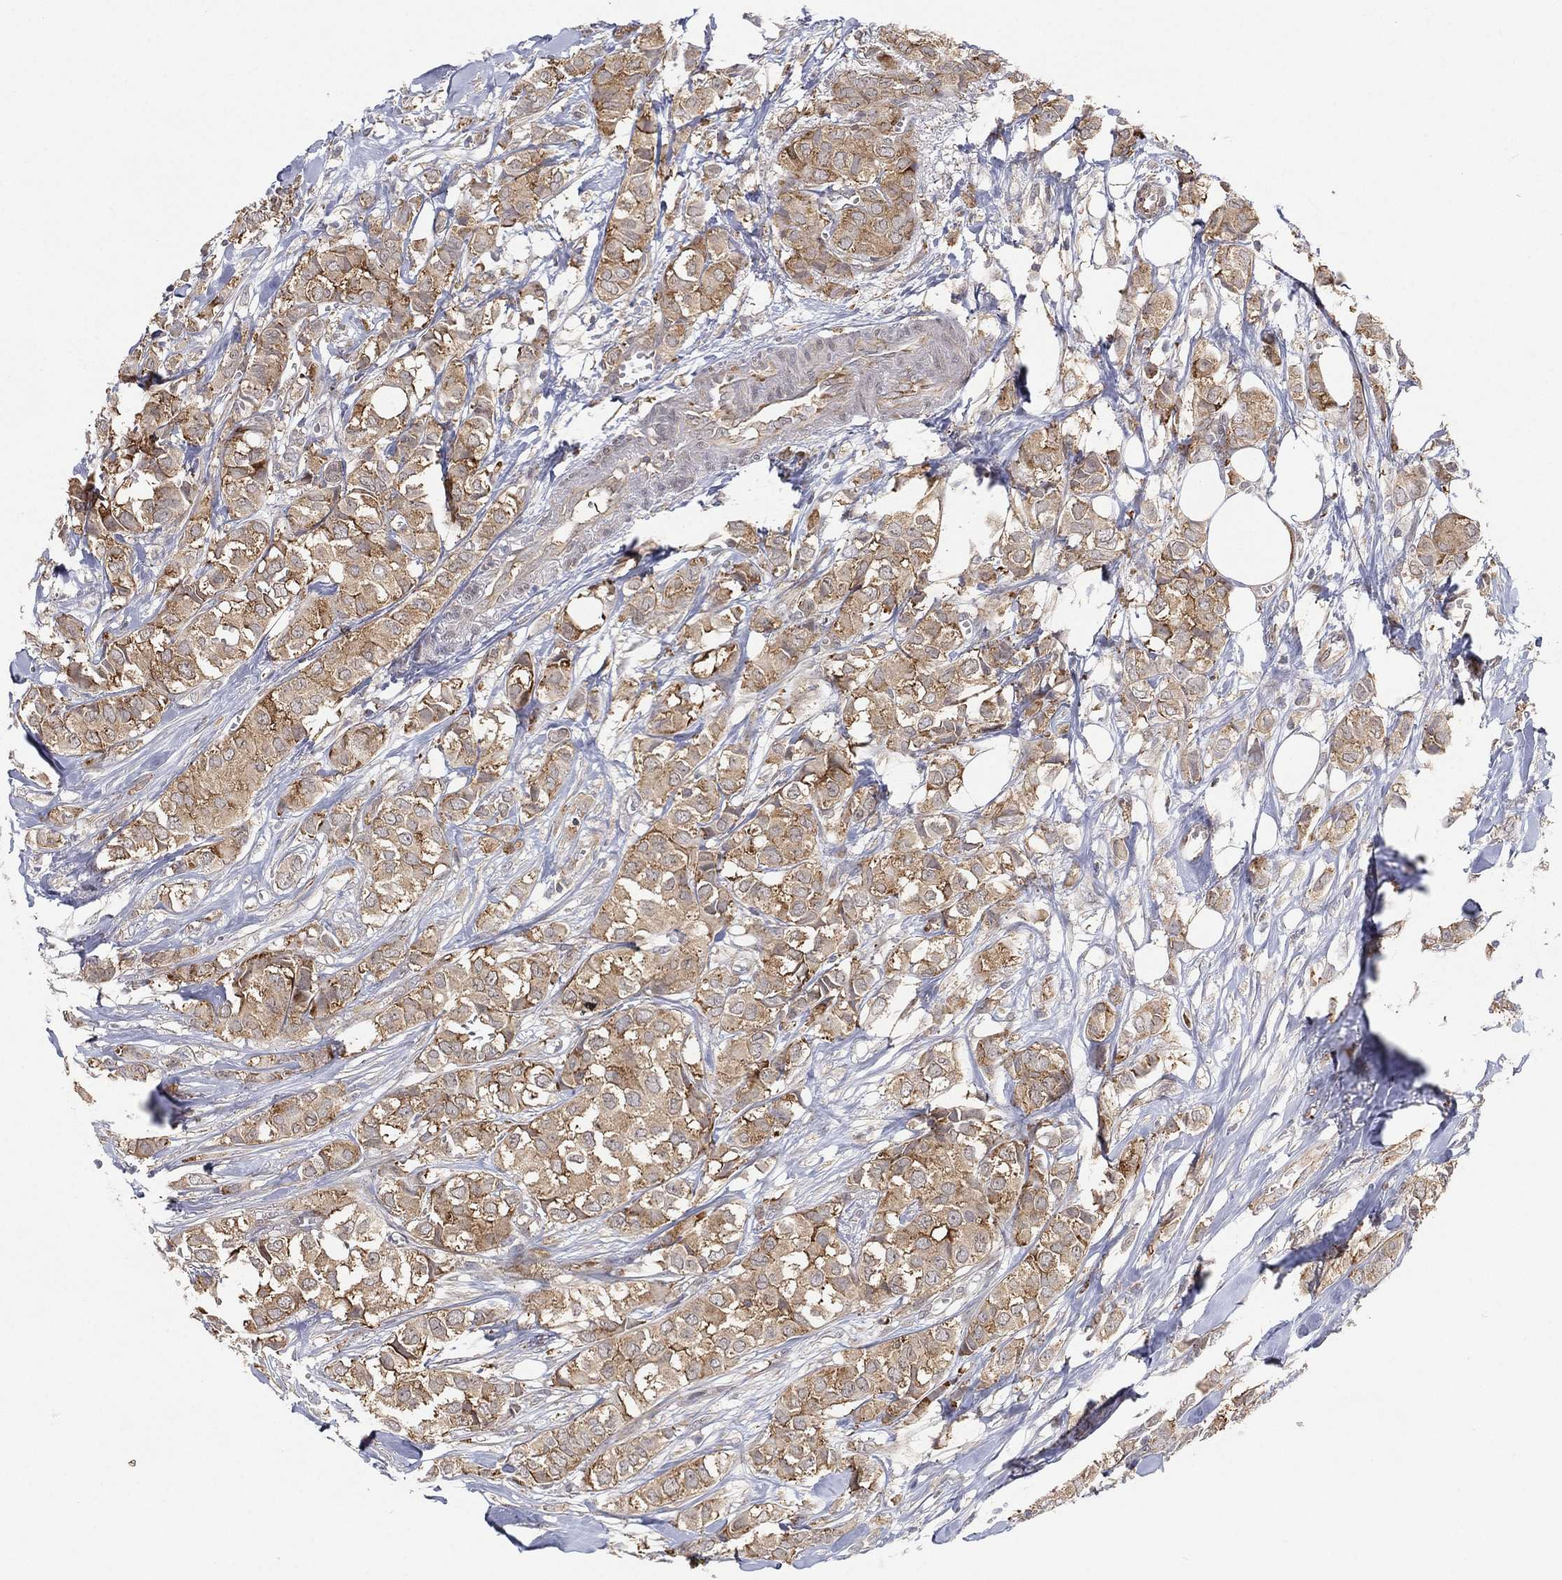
{"staining": {"intensity": "moderate", "quantity": ">75%", "location": "cytoplasmic/membranous"}, "tissue": "breast cancer", "cell_type": "Tumor cells", "image_type": "cancer", "snomed": [{"axis": "morphology", "description": "Duct carcinoma"}, {"axis": "topography", "description": "Breast"}], "caption": "Protein expression by immunohistochemistry exhibits moderate cytoplasmic/membranous positivity in approximately >75% of tumor cells in breast infiltrating ductal carcinoma.", "gene": "TMTC4", "patient": {"sex": "female", "age": 85}}